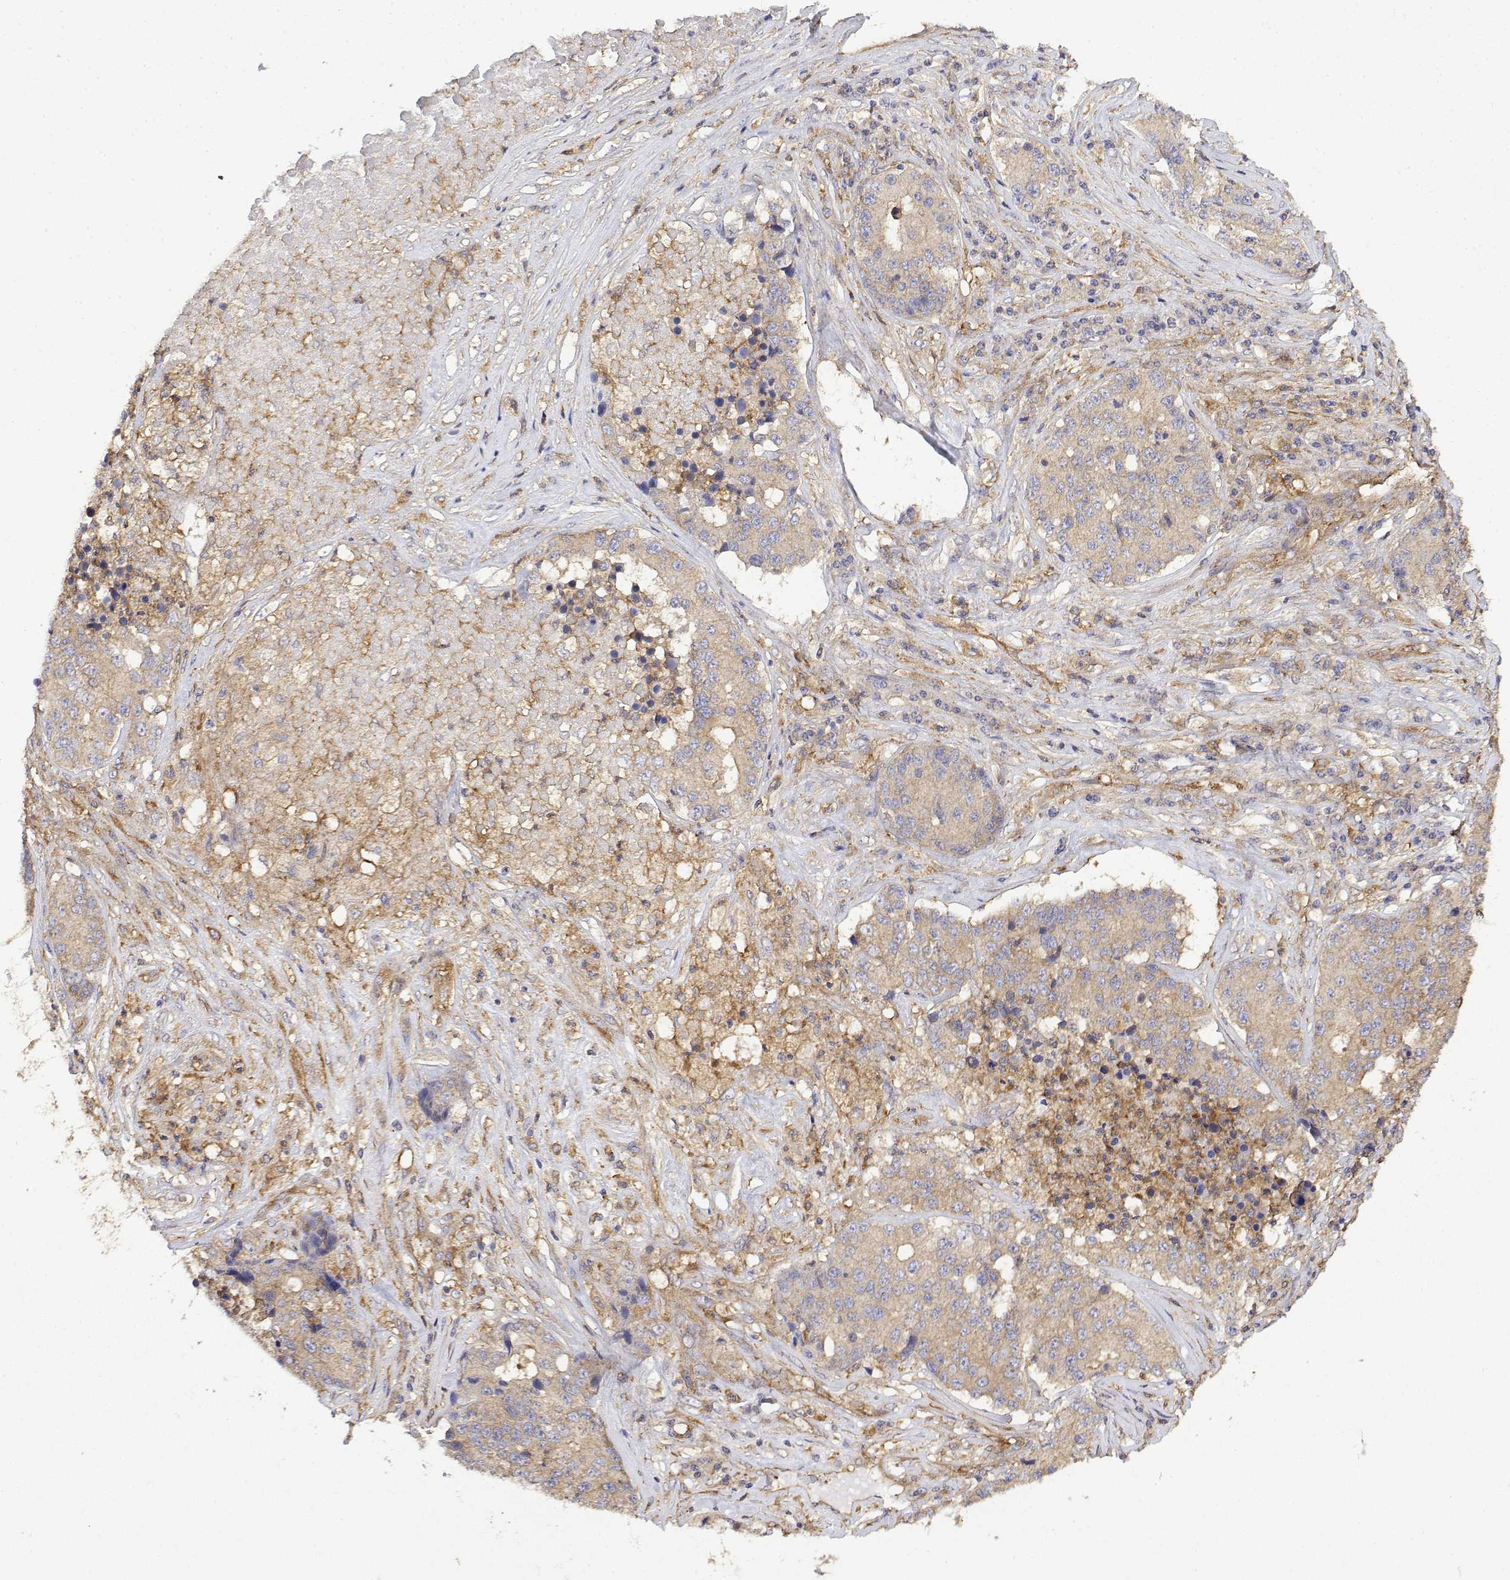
{"staining": {"intensity": "weak", "quantity": ">75%", "location": "cytoplasmic/membranous"}, "tissue": "stomach cancer", "cell_type": "Tumor cells", "image_type": "cancer", "snomed": [{"axis": "morphology", "description": "Adenocarcinoma, NOS"}, {"axis": "topography", "description": "Stomach"}], "caption": "Immunohistochemistry (IHC) photomicrograph of stomach adenocarcinoma stained for a protein (brown), which displays low levels of weak cytoplasmic/membranous positivity in about >75% of tumor cells.", "gene": "PACSIN2", "patient": {"sex": "male", "age": 71}}